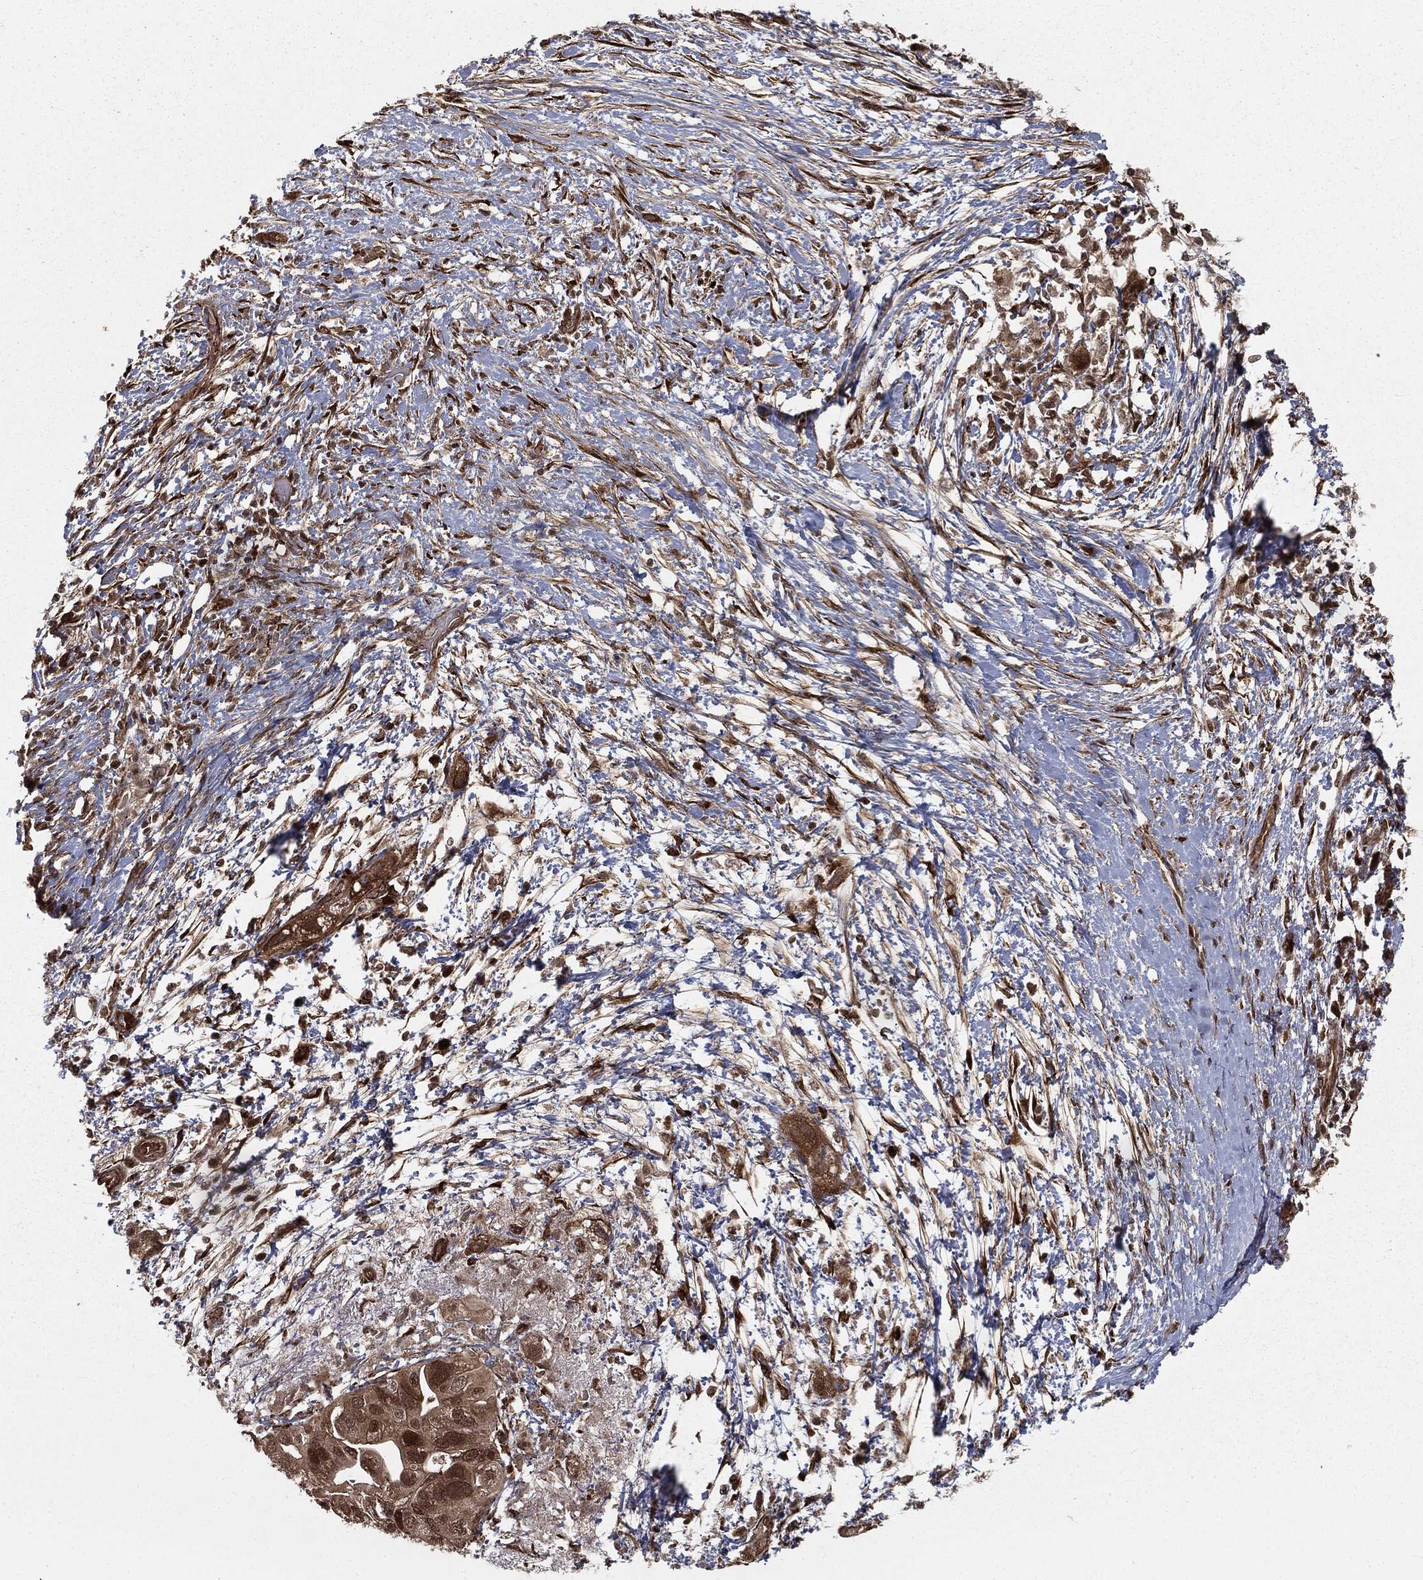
{"staining": {"intensity": "strong", "quantity": "25%-75%", "location": "cytoplasmic/membranous,nuclear"}, "tissue": "pancreatic cancer", "cell_type": "Tumor cells", "image_type": "cancer", "snomed": [{"axis": "morphology", "description": "Adenocarcinoma, NOS"}, {"axis": "topography", "description": "Pancreas"}], "caption": "Immunohistochemistry (DAB) staining of human adenocarcinoma (pancreatic) shows strong cytoplasmic/membranous and nuclear protein staining in about 25%-75% of tumor cells.", "gene": "RANBP9", "patient": {"sex": "female", "age": 72}}